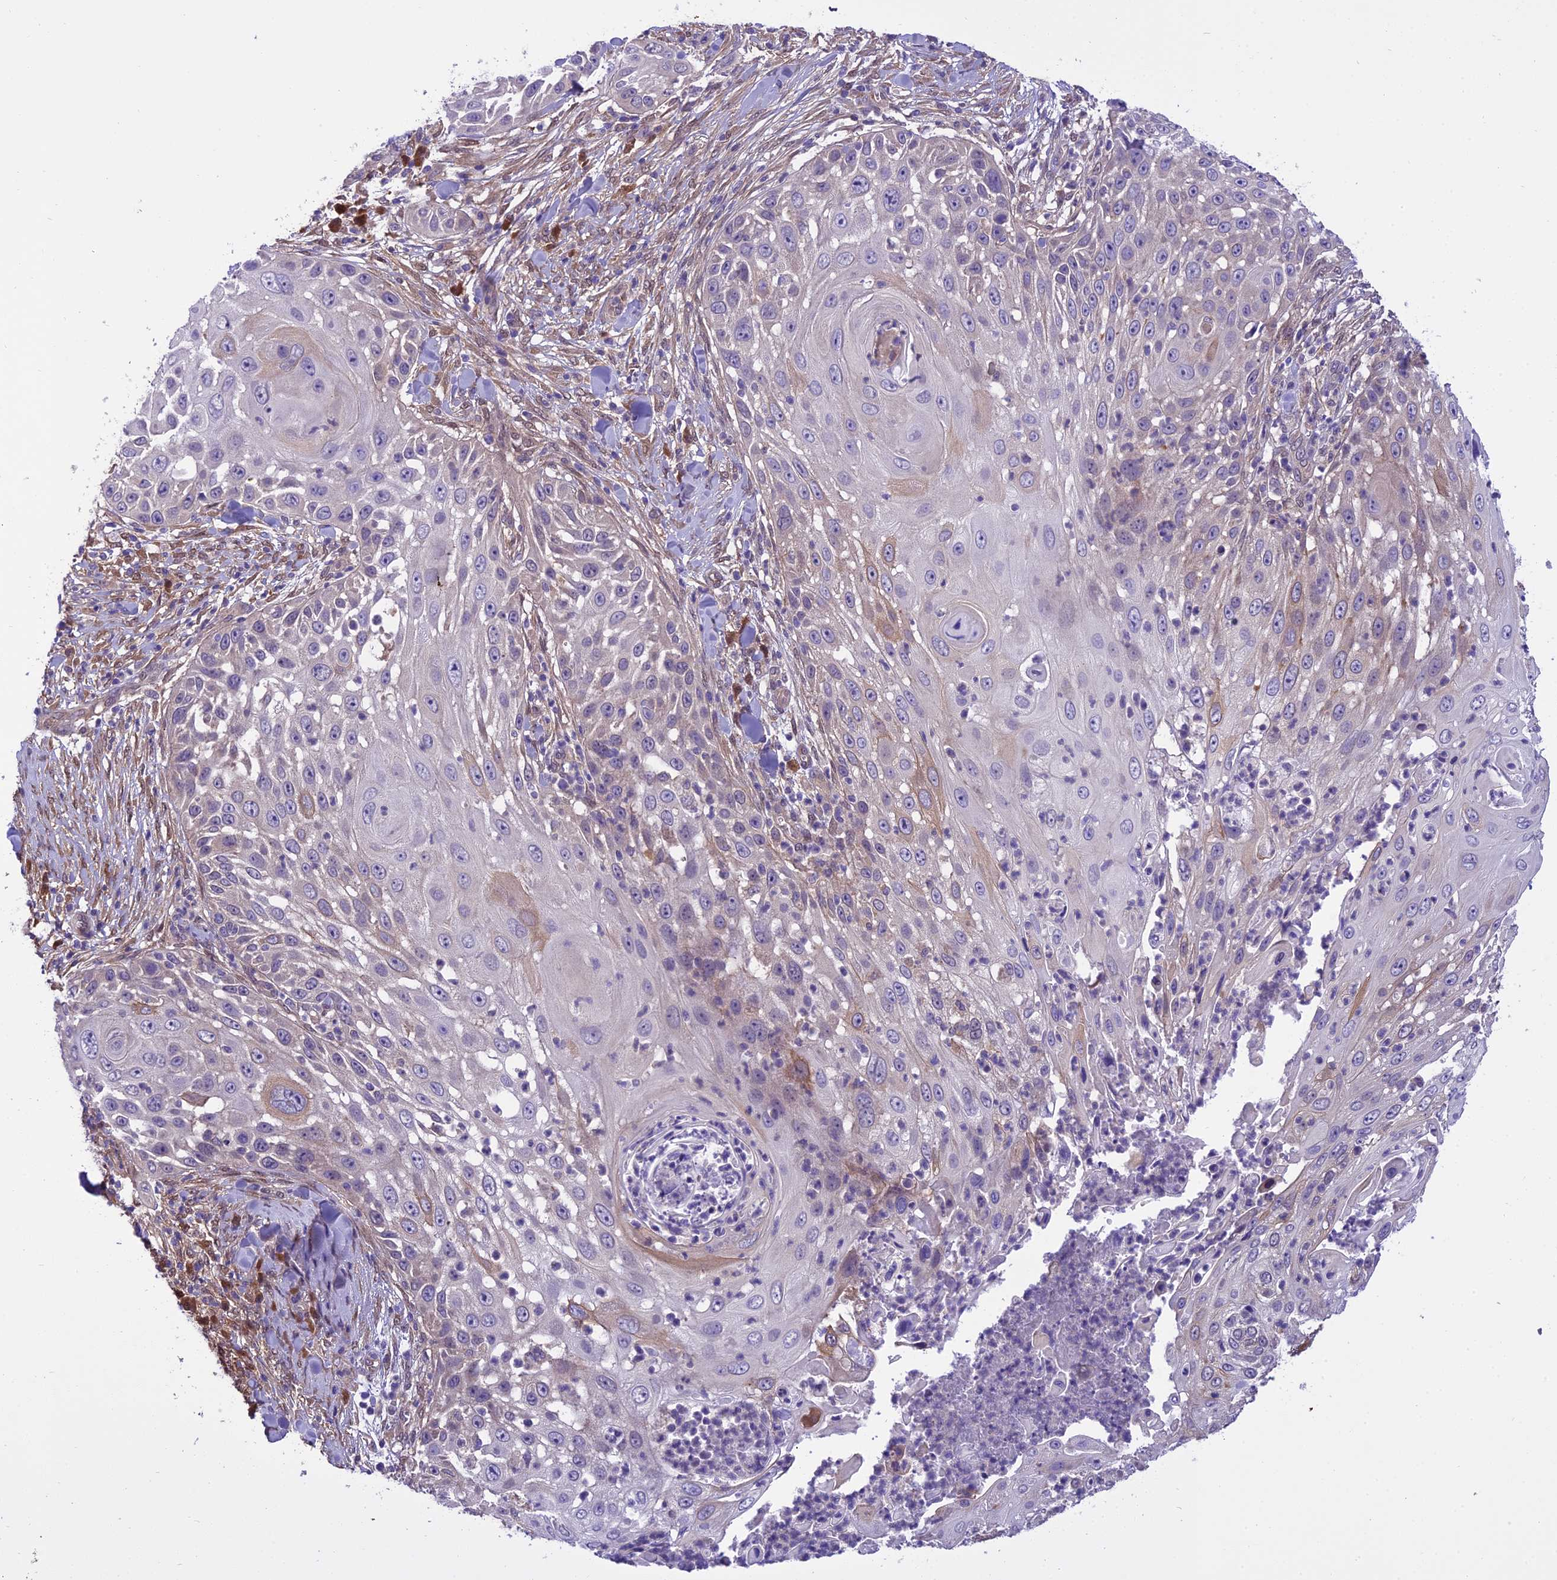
{"staining": {"intensity": "weak", "quantity": "<25%", "location": "cytoplasmic/membranous"}, "tissue": "skin cancer", "cell_type": "Tumor cells", "image_type": "cancer", "snomed": [{"axis": "morphology", "description": "Squamous cell carcinoma, NOS"}, {"axis": "topography", "description": "Skin"}], "caption": "This photomicrograph is of skin squamous cell carcinoma stained with immunohistochemistry (IHC) to label a protein in brown with the nuclei are counter-stained blue. There is no expression in tumor cells.", "gene": "BORCS6", "patient": {"sex": "female", "age": 44}}